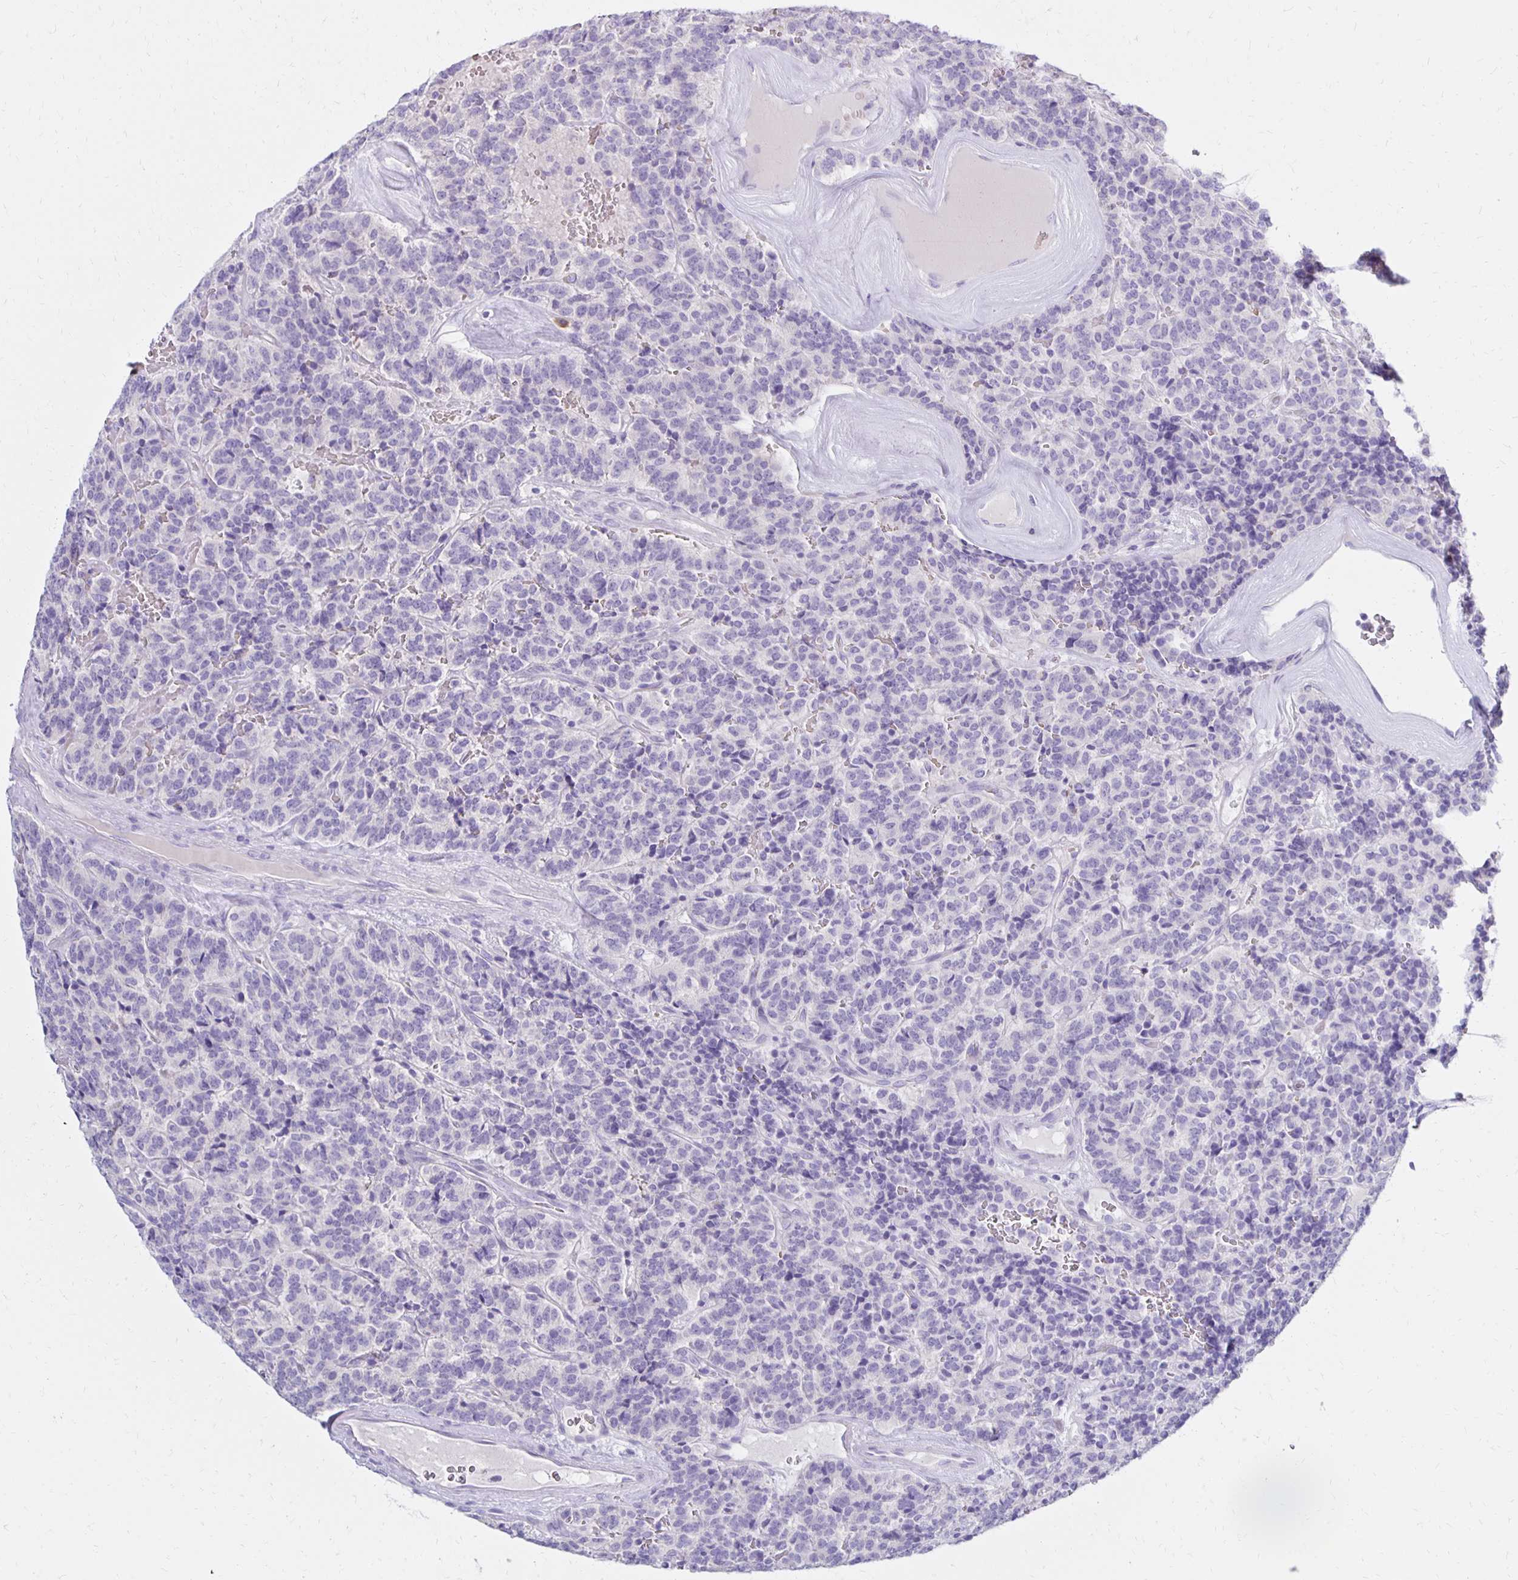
{"staining": {"intensity": "negative", "quantity": "none", "location": "none"}, "tissue": "carcinoid", "cell_type": "Tumor cells", "image_type": "cancer", "snomed": [{"axis": "morphology", "description": "Carcinoid, malignant, NOS"}, {"axis": "topography", "description": "Pancreas"}], "caption": "Carcinoid was stained to show a protein in brown. There is no significant expression in tumor cells.", "gene": "FNTB", "patient": {"sex": "male", "age": 36}}